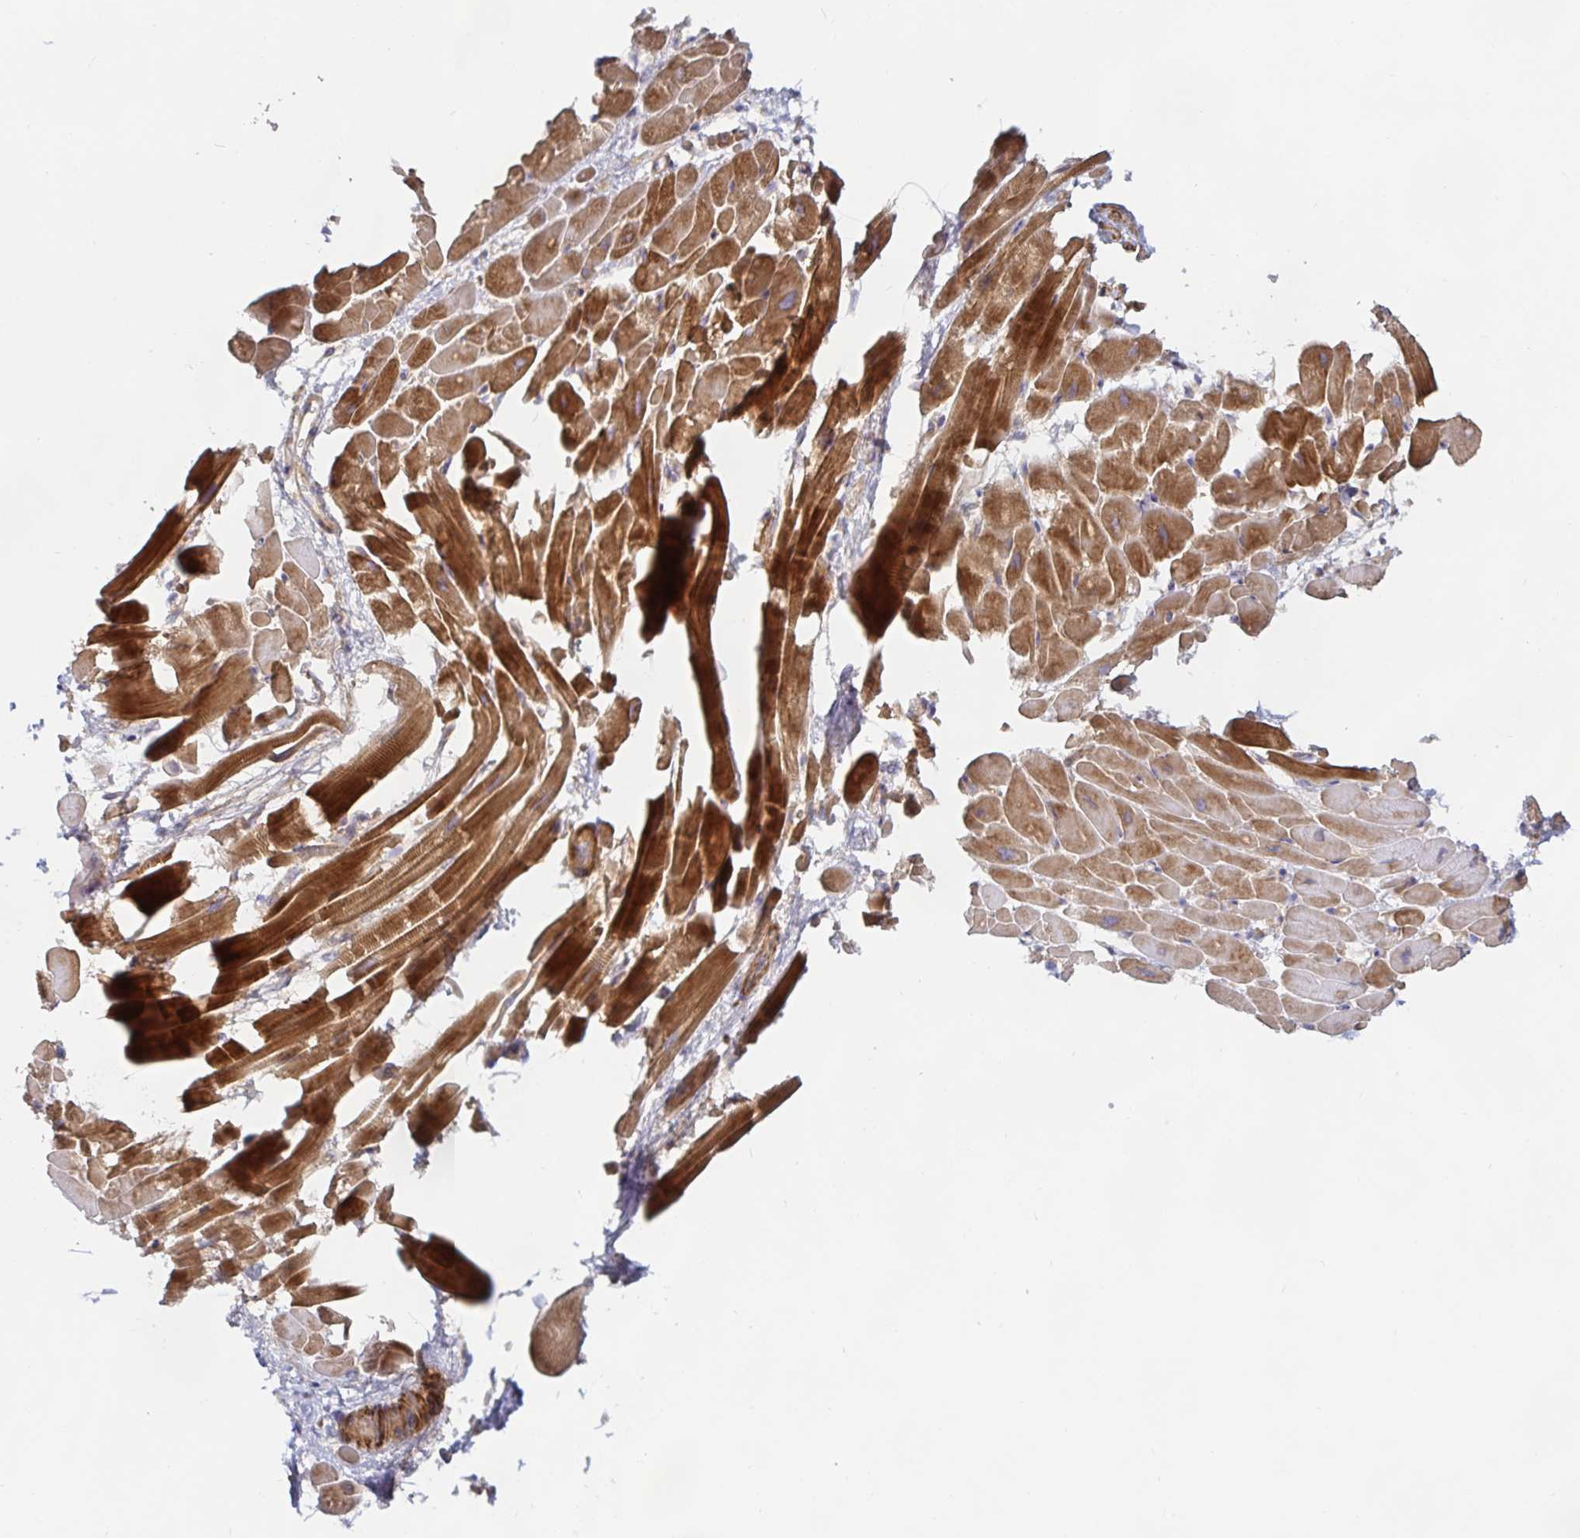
{"staining": {"intensity": "strong", "quantity": ">75%", "location": "cytoplasmic/membranous"}, "tissue": "heart muscle", "cell_type": "Cardiomyocytes", "image_type": "normal", "snomed": [{"axis": "morphology", "description": "Normal tissue, NOS"}, {"axis": "topography", "description": "Heart"}], "caption": "An immunohistochemistry image of unremarkable tissue is shown. Protein staining in brown highlights strong cytoplasmic/membranous positivity in heart muscle within cardiomyocytes. (DAB (3,3'-diaminobenzidine) = brown stain, brightfield microscopy at high magnification).", "gene": "METTL22", "patient": {"sex": "male", "age": 37}}